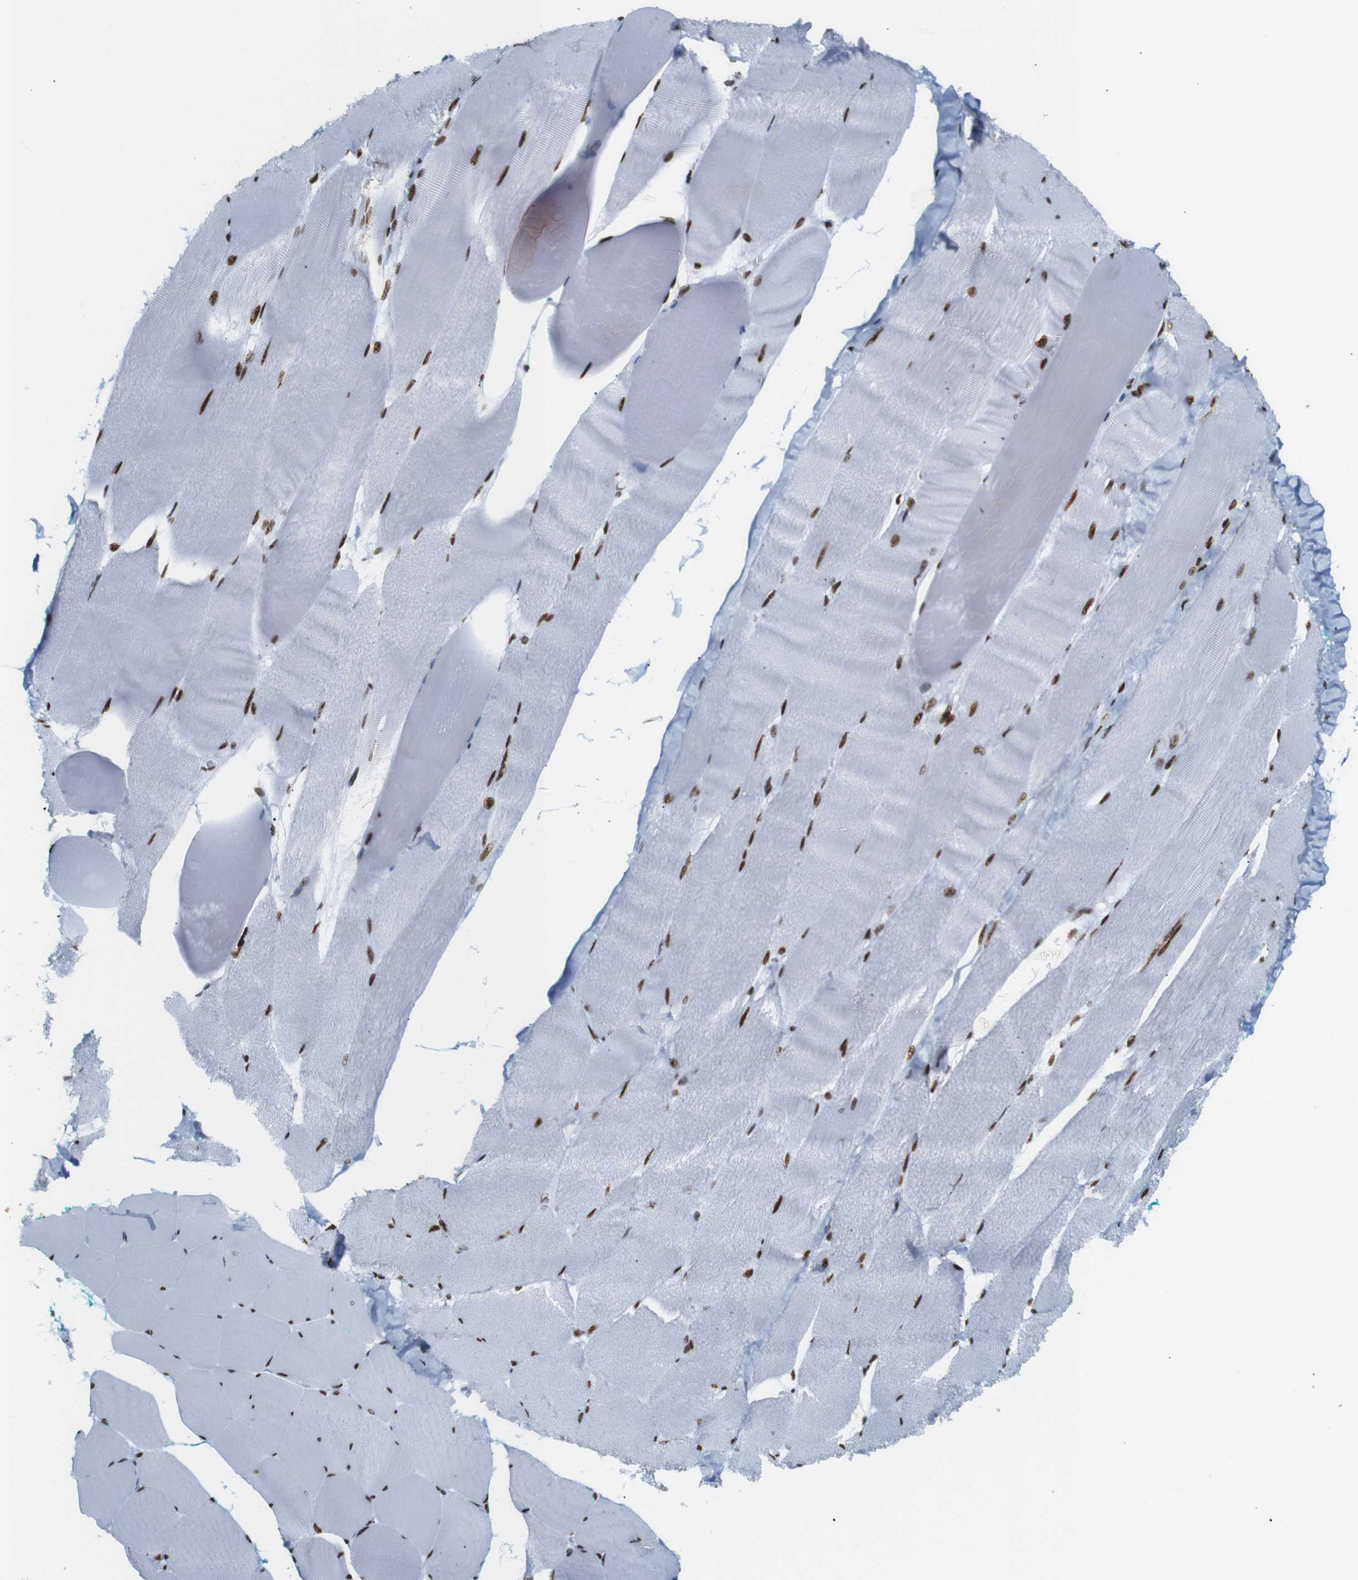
{"staining": {"intensity": "strong", "quantity": ">75%", "location": "nuclear"}, "tissue": "skeletal muscle", "cell_type": "Myocytes", "image_type": "normal", "snomed": [{"axis": "morphology", "description": "Normal tissue, NOS"}, {"axis": "morphology", "description": "Squamous cell carcinoma, NOS"}, {"axis": "topography", "description": "Skeletal muscle"}], "caption": "Immunohistochemical staining of benign skeletal muscle shows strong nuclear protein expression in approximately >75% of myocytes. (IHC, brightfield microscopy, high magnification).", "gene": "TRA2B", "patient": {"sex": "male", "age": 51}}